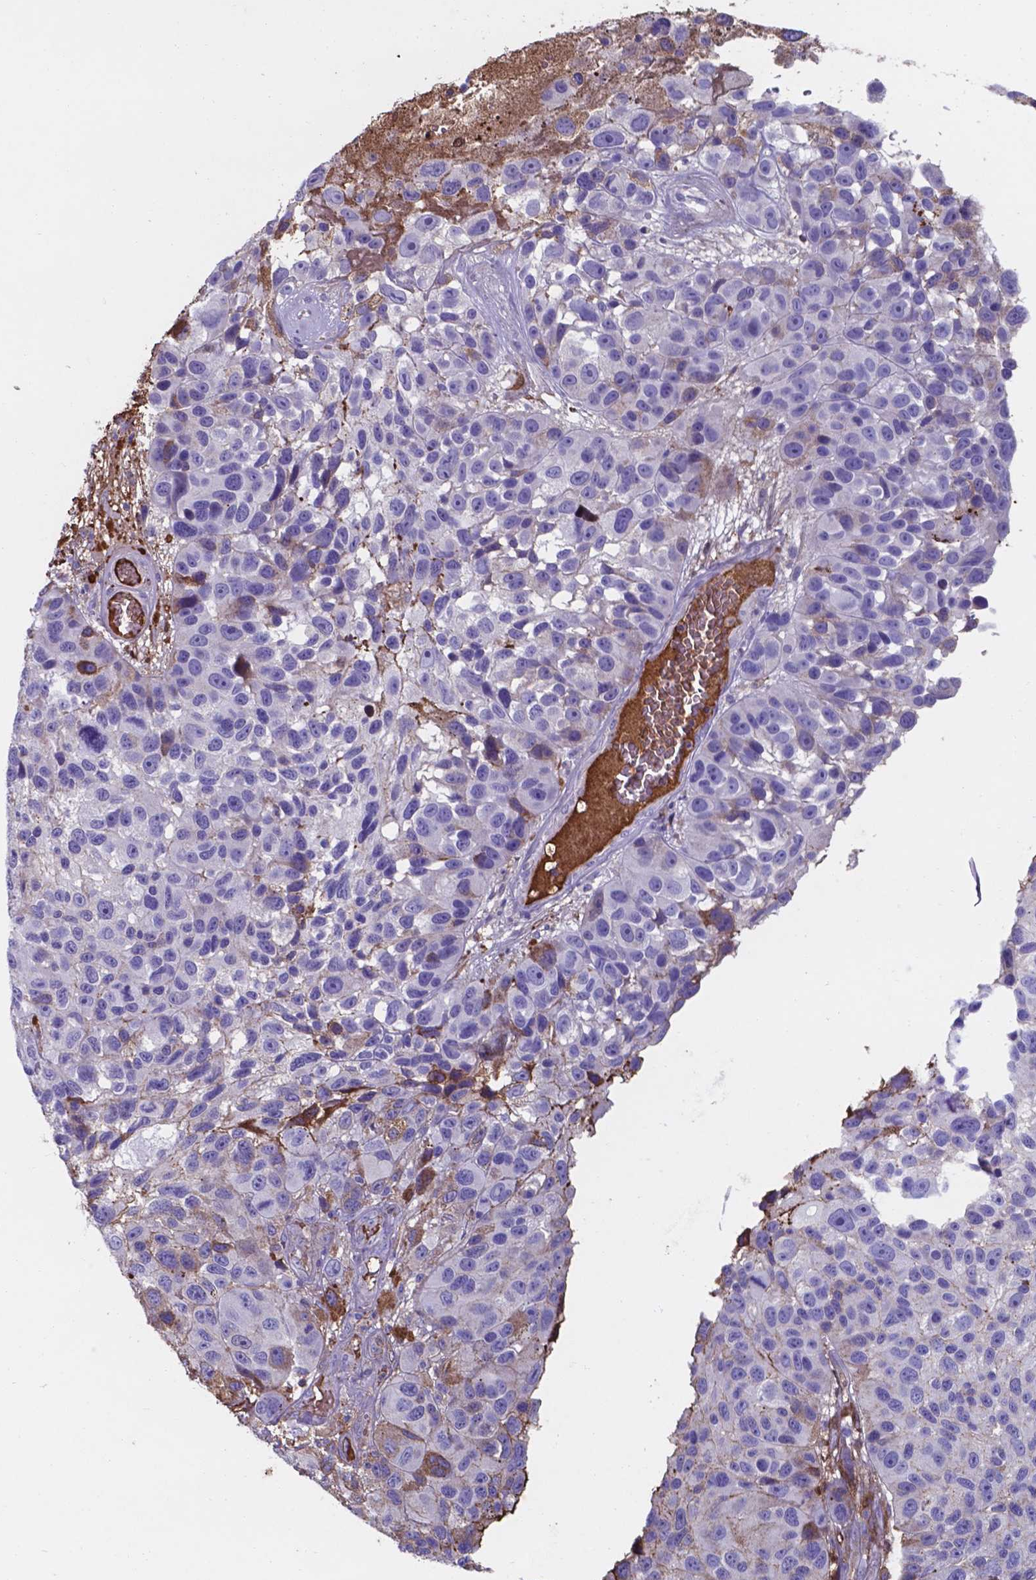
{"staining": {"intensity": "negative", "quantity": "none", "location": "none"}, "tissue": "melanoma", "cell_type": "Tumor cells", "image_type": "cancer", "snomed": [{"axis": "morphology", "description": "Malignant melanoma, NOS"}, {"axis": "topography", "description": "Skin"}], "caption": "IHC image of malignant melanoma stained for a protein (brown), which reveals no positivity in tumor cells.", "gene": "SERPINA1", "patient": {"sex": "male", "age": 53}}